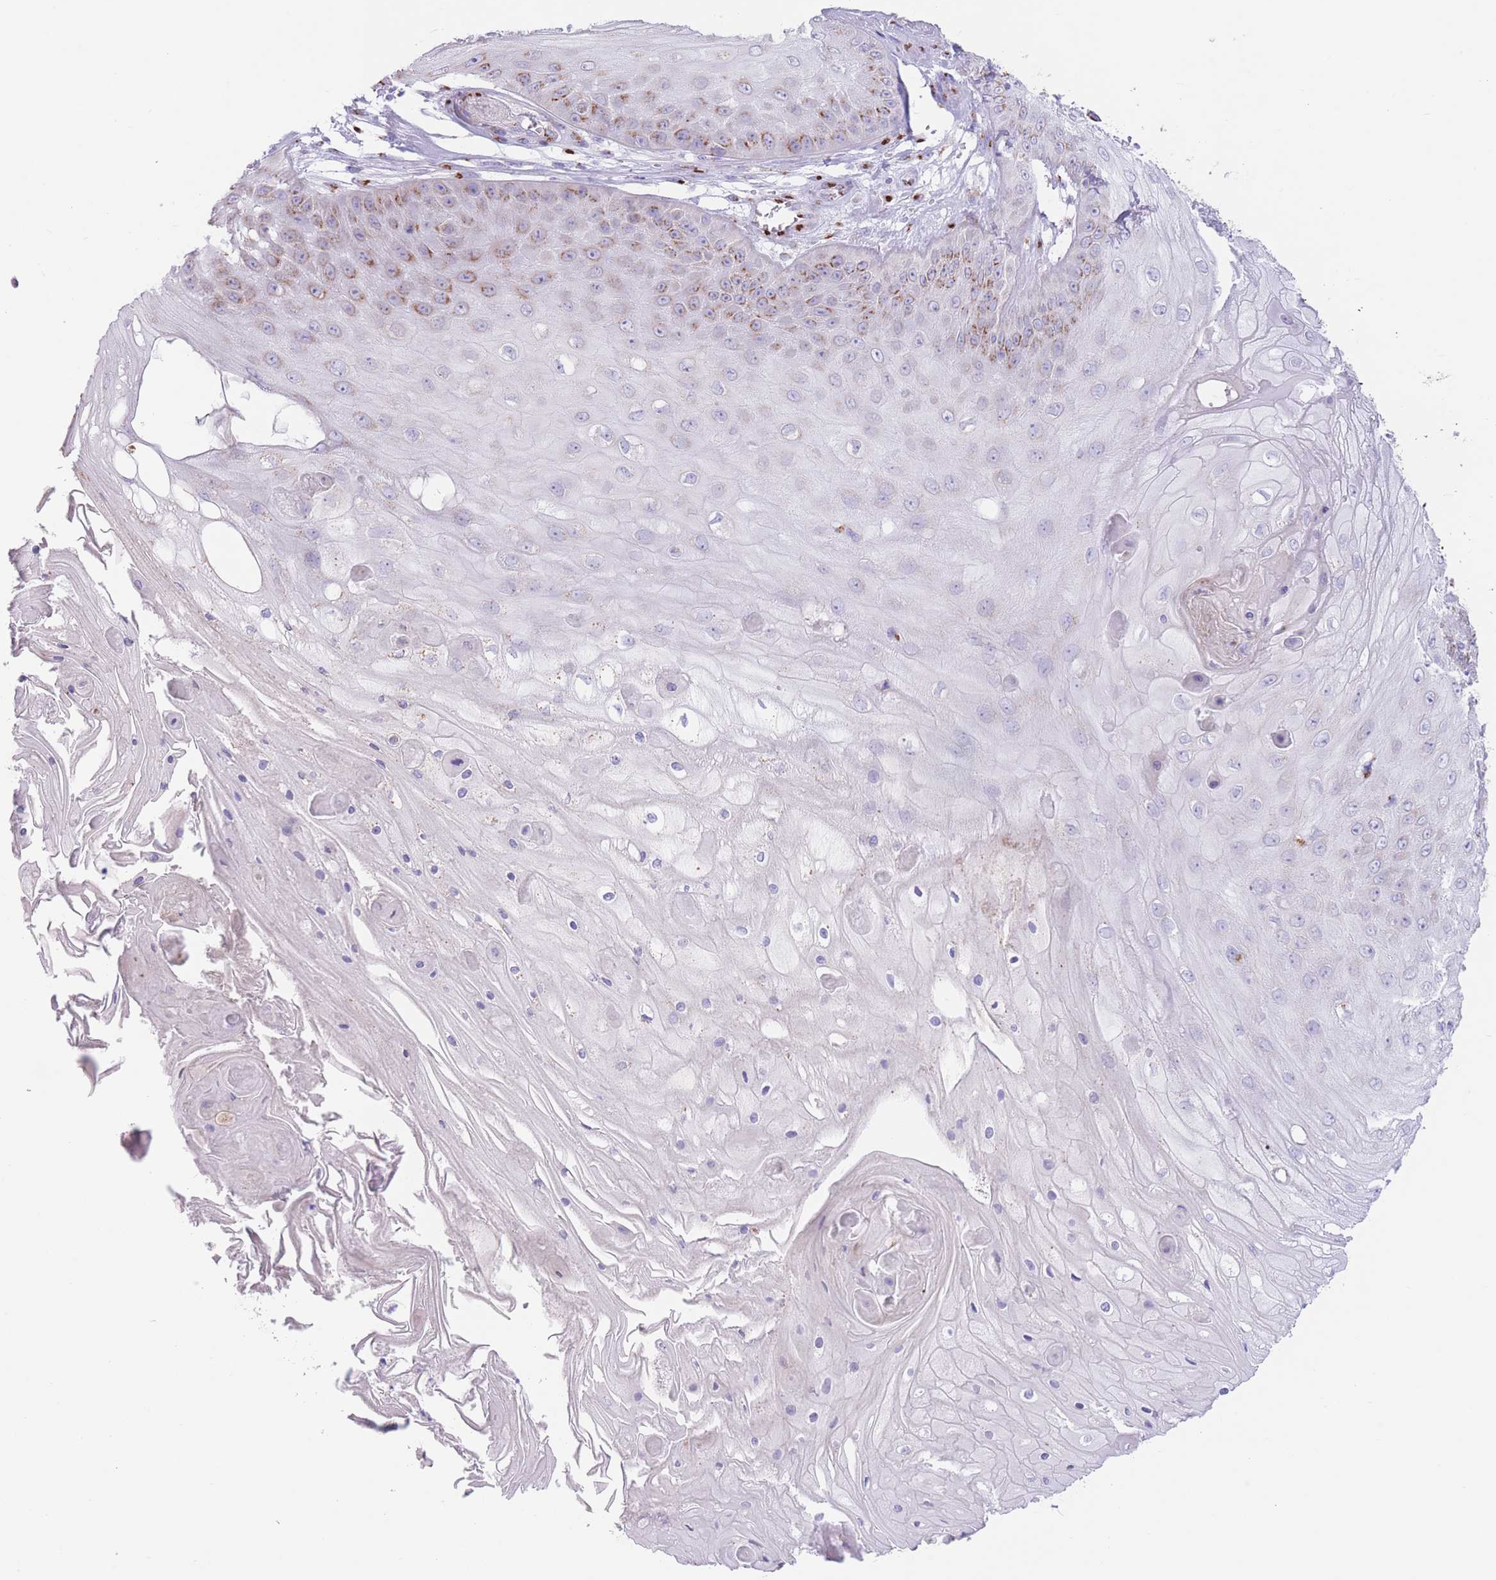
{"staining": {"intensity": "moderate", "quantity": "<25%", "location": "cytoplasmic/membranous"}, "tissue": "skin cancer", "cell_type": "Tumor cells", "image_type": "cancer", "snomed": [{"axis": "morphology", "description": "Squamous cell carcinoma, NOS"}, {"axis": "topography", "description": "Skin"}], "caption": "Immunohistochemistry histopathology image of squamous cell carcinoma (skin) stained for a protein (brown), which shows low levels of moderate cytoplasmic/membranous staining in about <25% of tumor cells.", "gene": "MPND", "patient": {"sex": "male", "age": 70}}